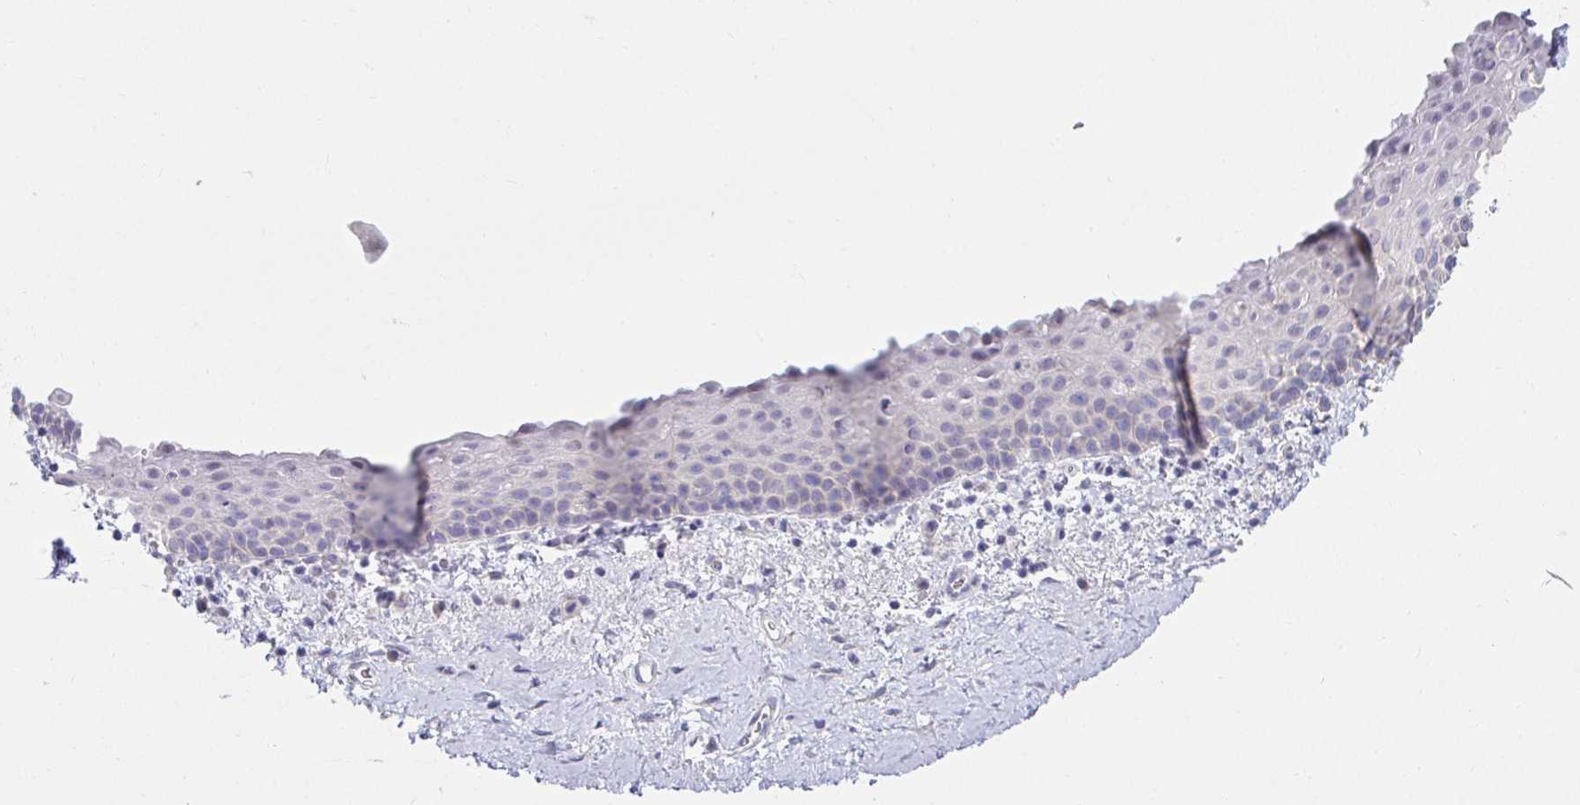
{"staining": {"intensity": "negative", "quantity": "none", "location": "none"}, "tissue": "vagina", "cell_type": "Squamous epithelial cells", "image_type": "normal", "snomed": [{"axis": "morphology", "description": "Normal tissue, NOS"}, {"axis": "topography", "description": "Vagina"}], "caption": "An immunohistochemistry (IHC) photomicrograph of benign vagina is shown. There is no staining in squamous epithelial cells of vagina.", "gene": "VGLL1", "patient": {"sex": "female", "age": 61}}